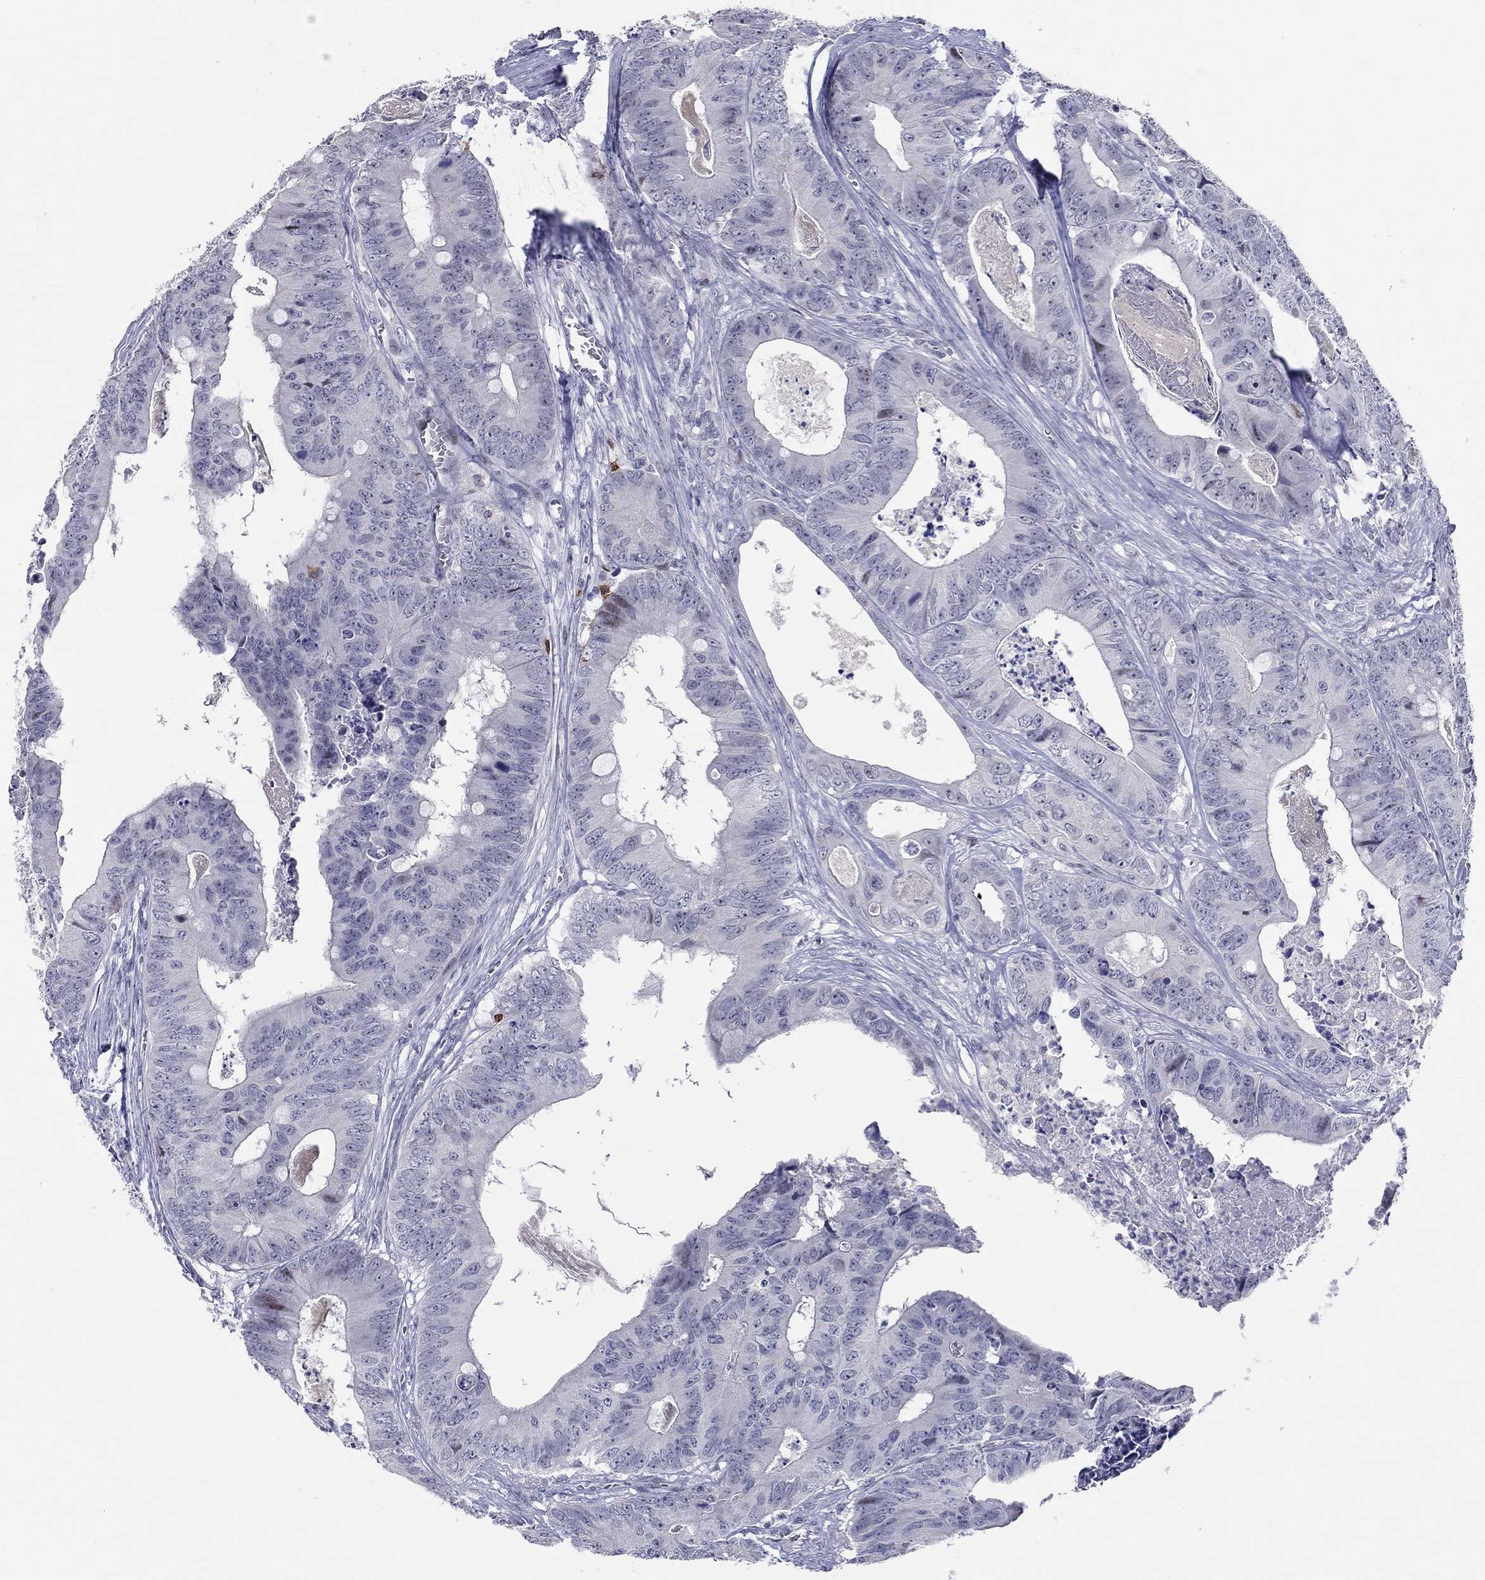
{"staining": {"intensity": "negative", "quantity": "none", "location": "none"}, "tissue": "colorectal cancer", "cell_type": "Tumor cells", "image_type": "cancer", "snomed": [{"axis": "morphology", "description": "Adenocarcinoma, NOS"}, {"axis": "topography", "description": "Colon"}], "caption": "This is an IHC image of human colorectal adenocarcinoma. There is no positivity in tumor cells.", "gene": "ITGAE", "patient": {"sex": "male", "age": 84}}